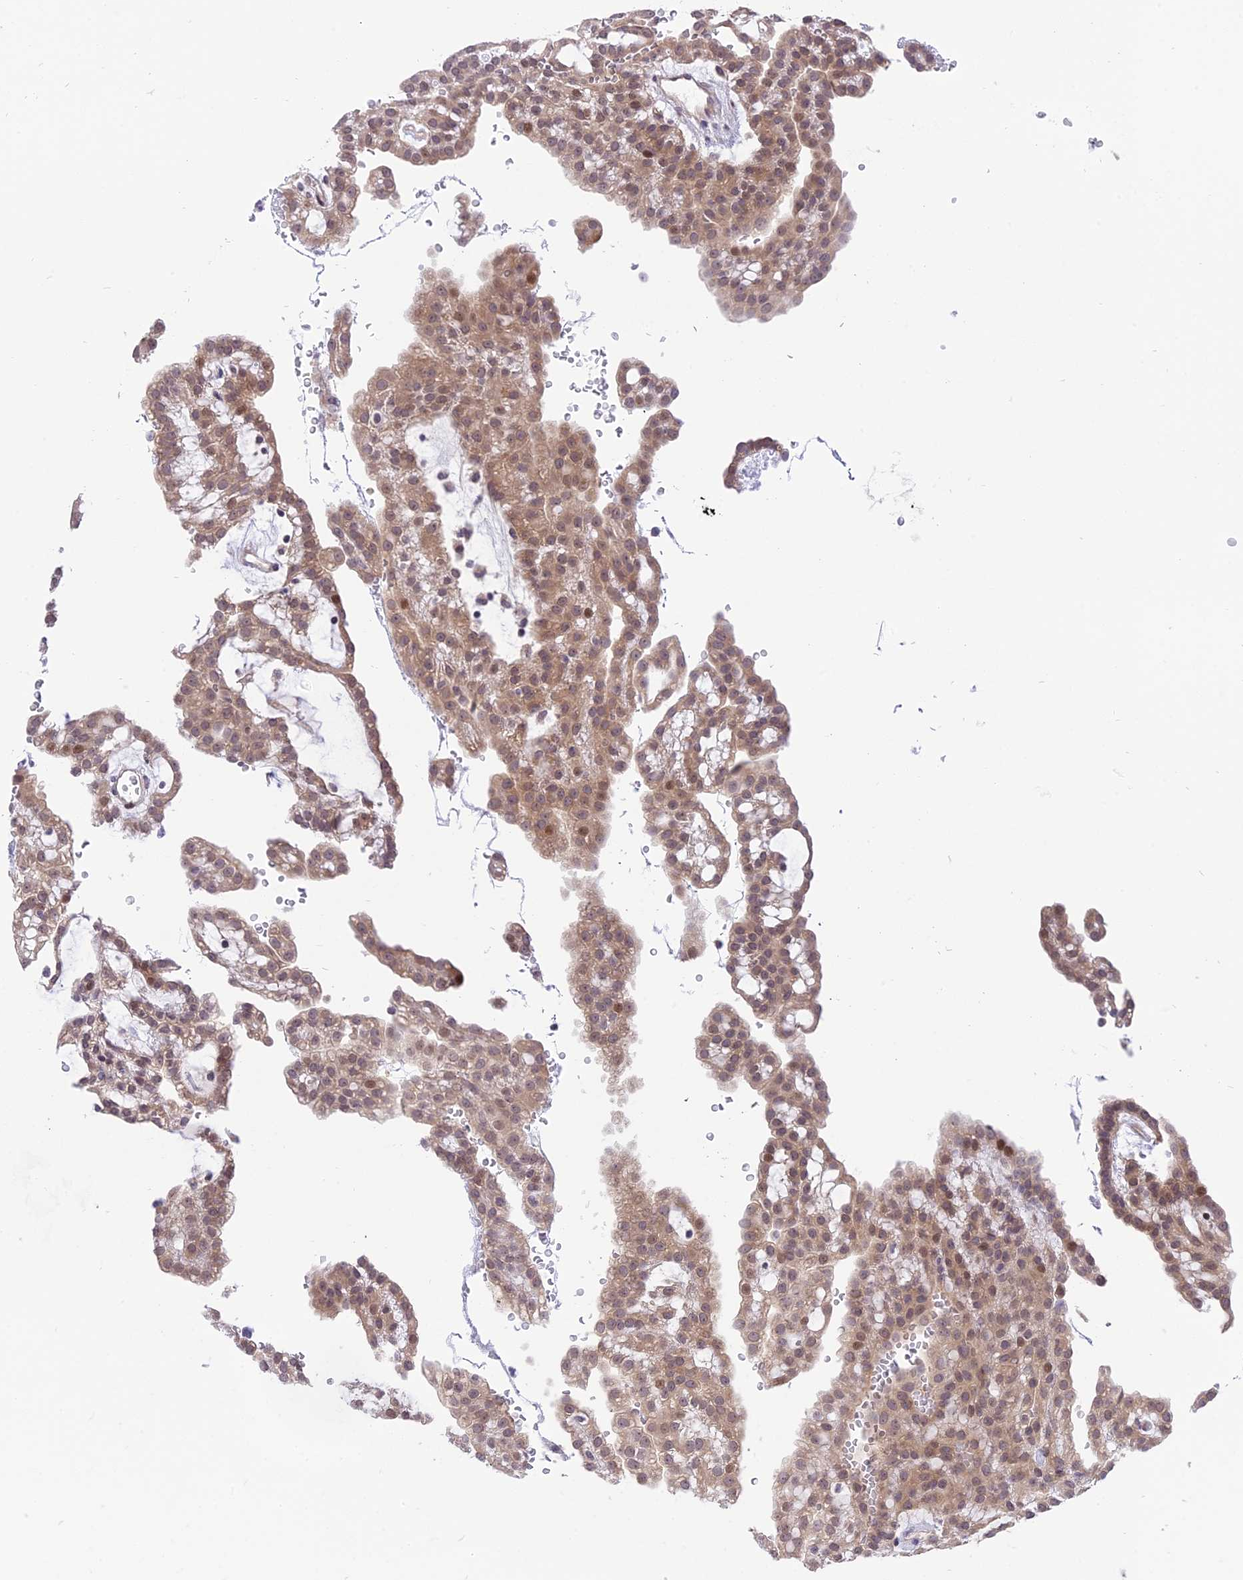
{"staining": {"intensity": "weak", "quantity": "25%-75%", "location": "cytoplasmic/membranous,nuclear"}, "tissue": "renal cancer", "cell_type": "Tumor cells", "image_type": "cancer", "snomed": [{"axis": "morphology", "description": "Adenocarcinoma, NOS"}, {"axis": "topography", "description": "Kidney"}], "caption": "This is an image of immunohistochemistry (IHC) staining of renal cancer, which shows weak staining in the cytoplasmic/membranous and nuclear of tumor cells.", "gene": "ZNF837", "patient": {"sex": "male", "age": 63}}